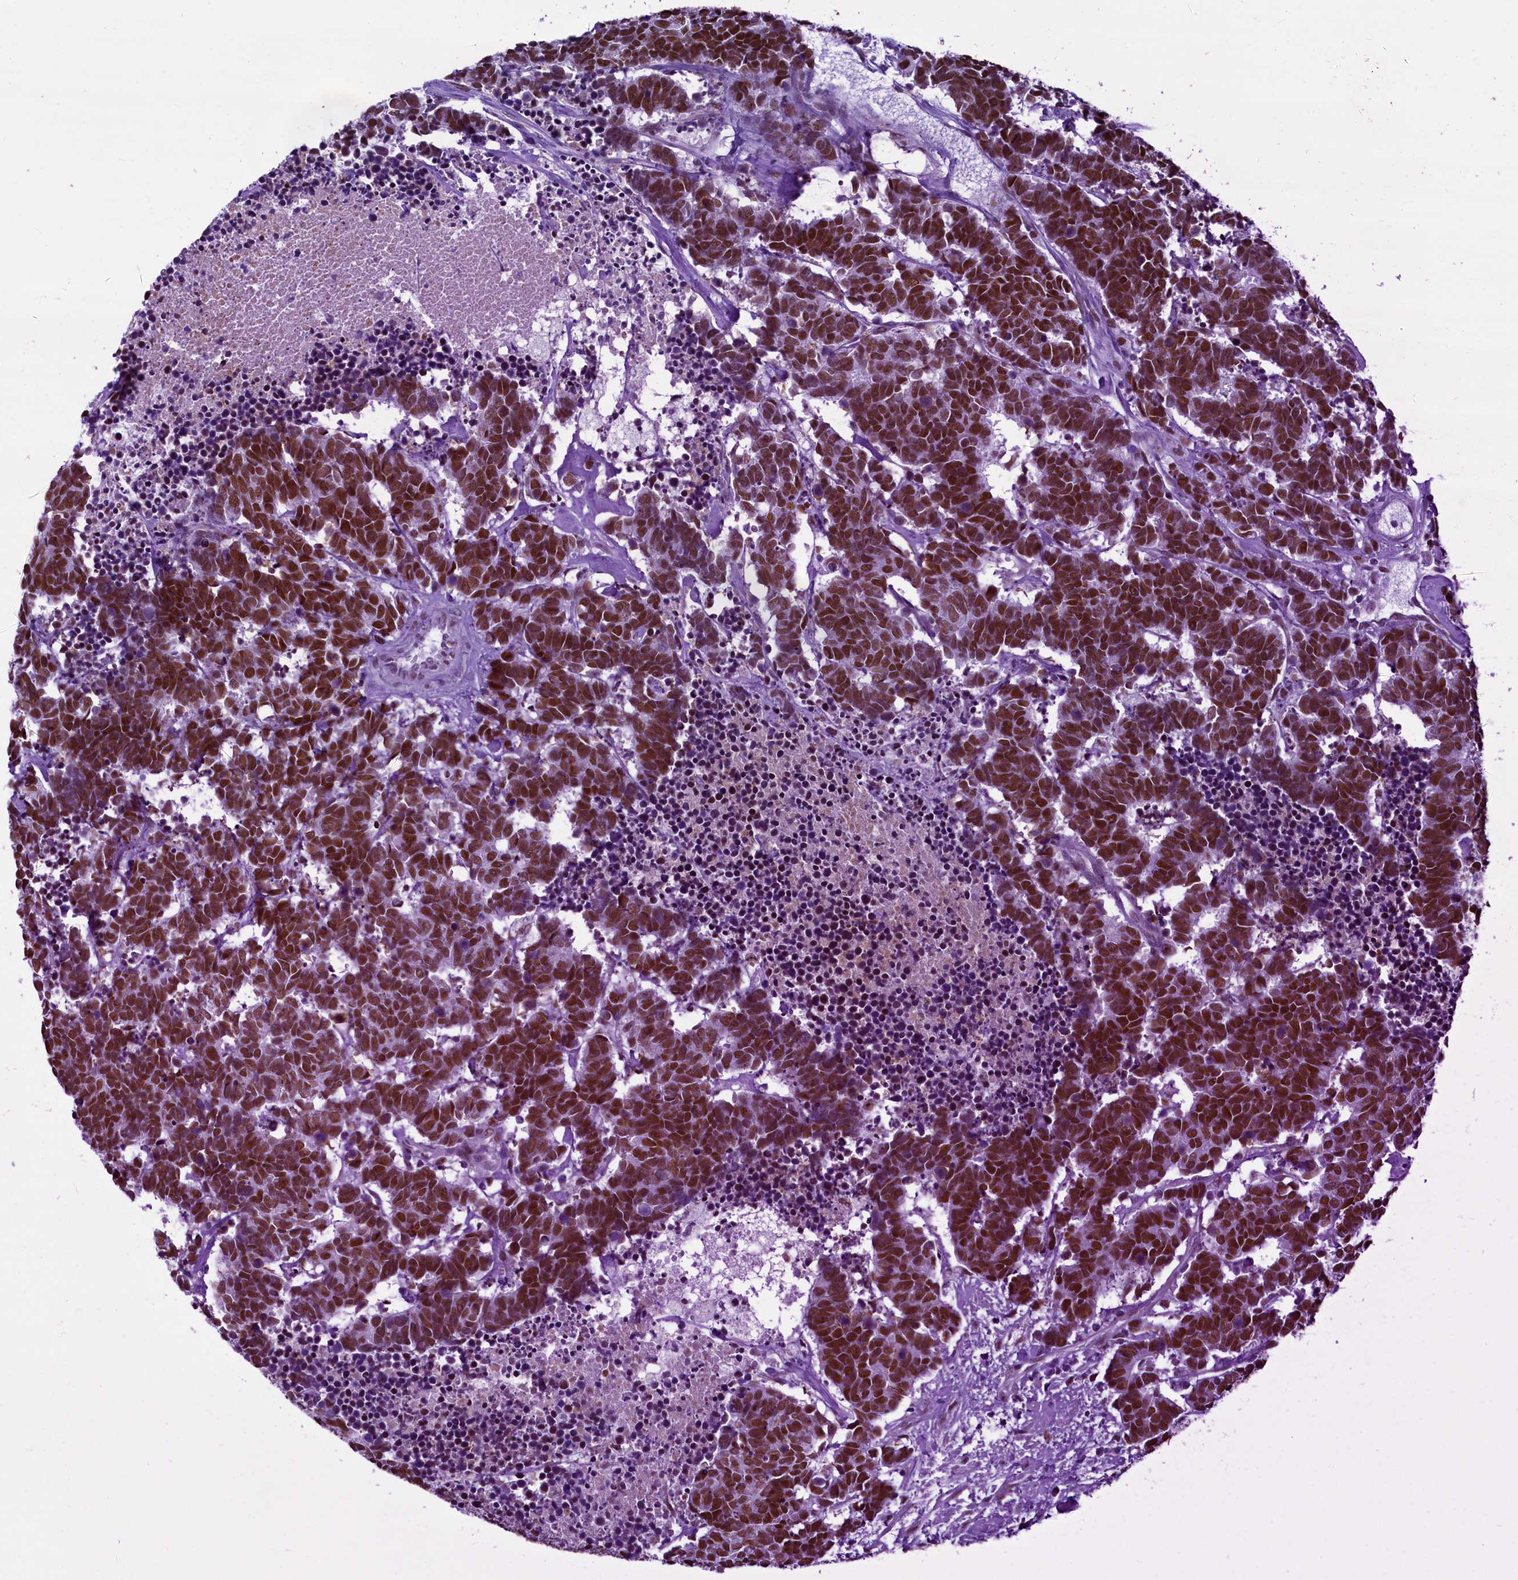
{"staining": {"intensity": "strong", "quantity": ">75%", "location": "nuclear"}, "tissue": "carcinoid", "cell_type": "Tumor cells", "image_type": "cancer", "snomed": [{"axis": "morphology", "description": "Carcinoma, NOS"}, {"axis": "morphology", "description": "Carcinoid, malignant, NOS"}, {"axis": "topography", "description": "Urinary bladder"}], "caption": "Immunohistochemical staining of carcinoid exhibits high levels of strong nuclear protein staining in about >75% of tumor cells.", "gene": "SUGP2", "patient": {"sex": "male", "age": 57}}